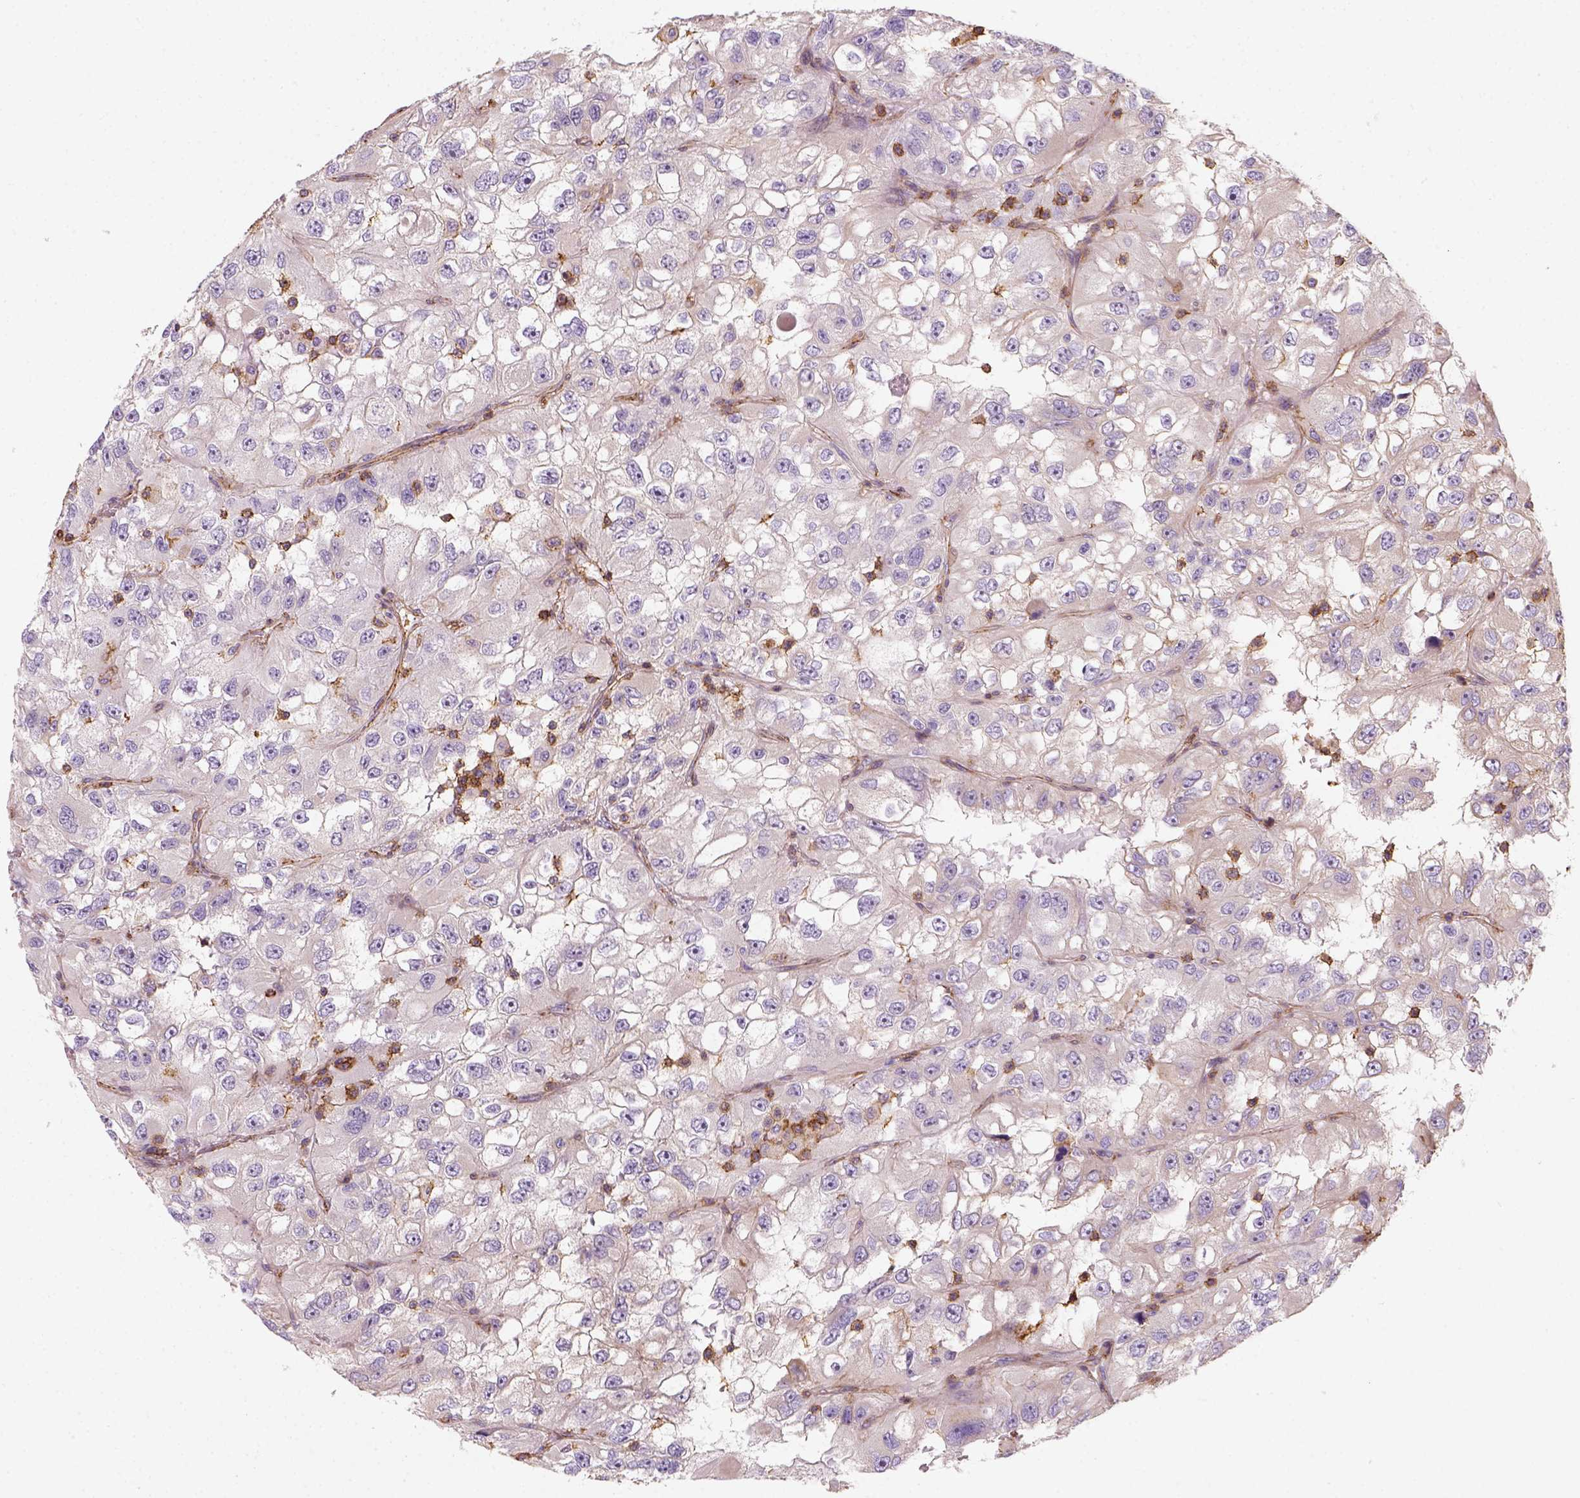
{"staining": {"intensity": "negative", "quantity": "none", "location": "none"}, "tissue": "renal cancer", "cell_type": "Tumor cells", "image_type": "cancer", "snomed": [{"axis": "morphology", "description": "Adenocarcinoma, NOS"}, {"axis": "topography", "description": "Kidney"}], "caption": "Immunohistochemical staining of renal adenocarcinoma exhibits no significant staining in tumor cells.", "gene": "GPRC5D", "patient": {"sex": "male", "age": 64}}